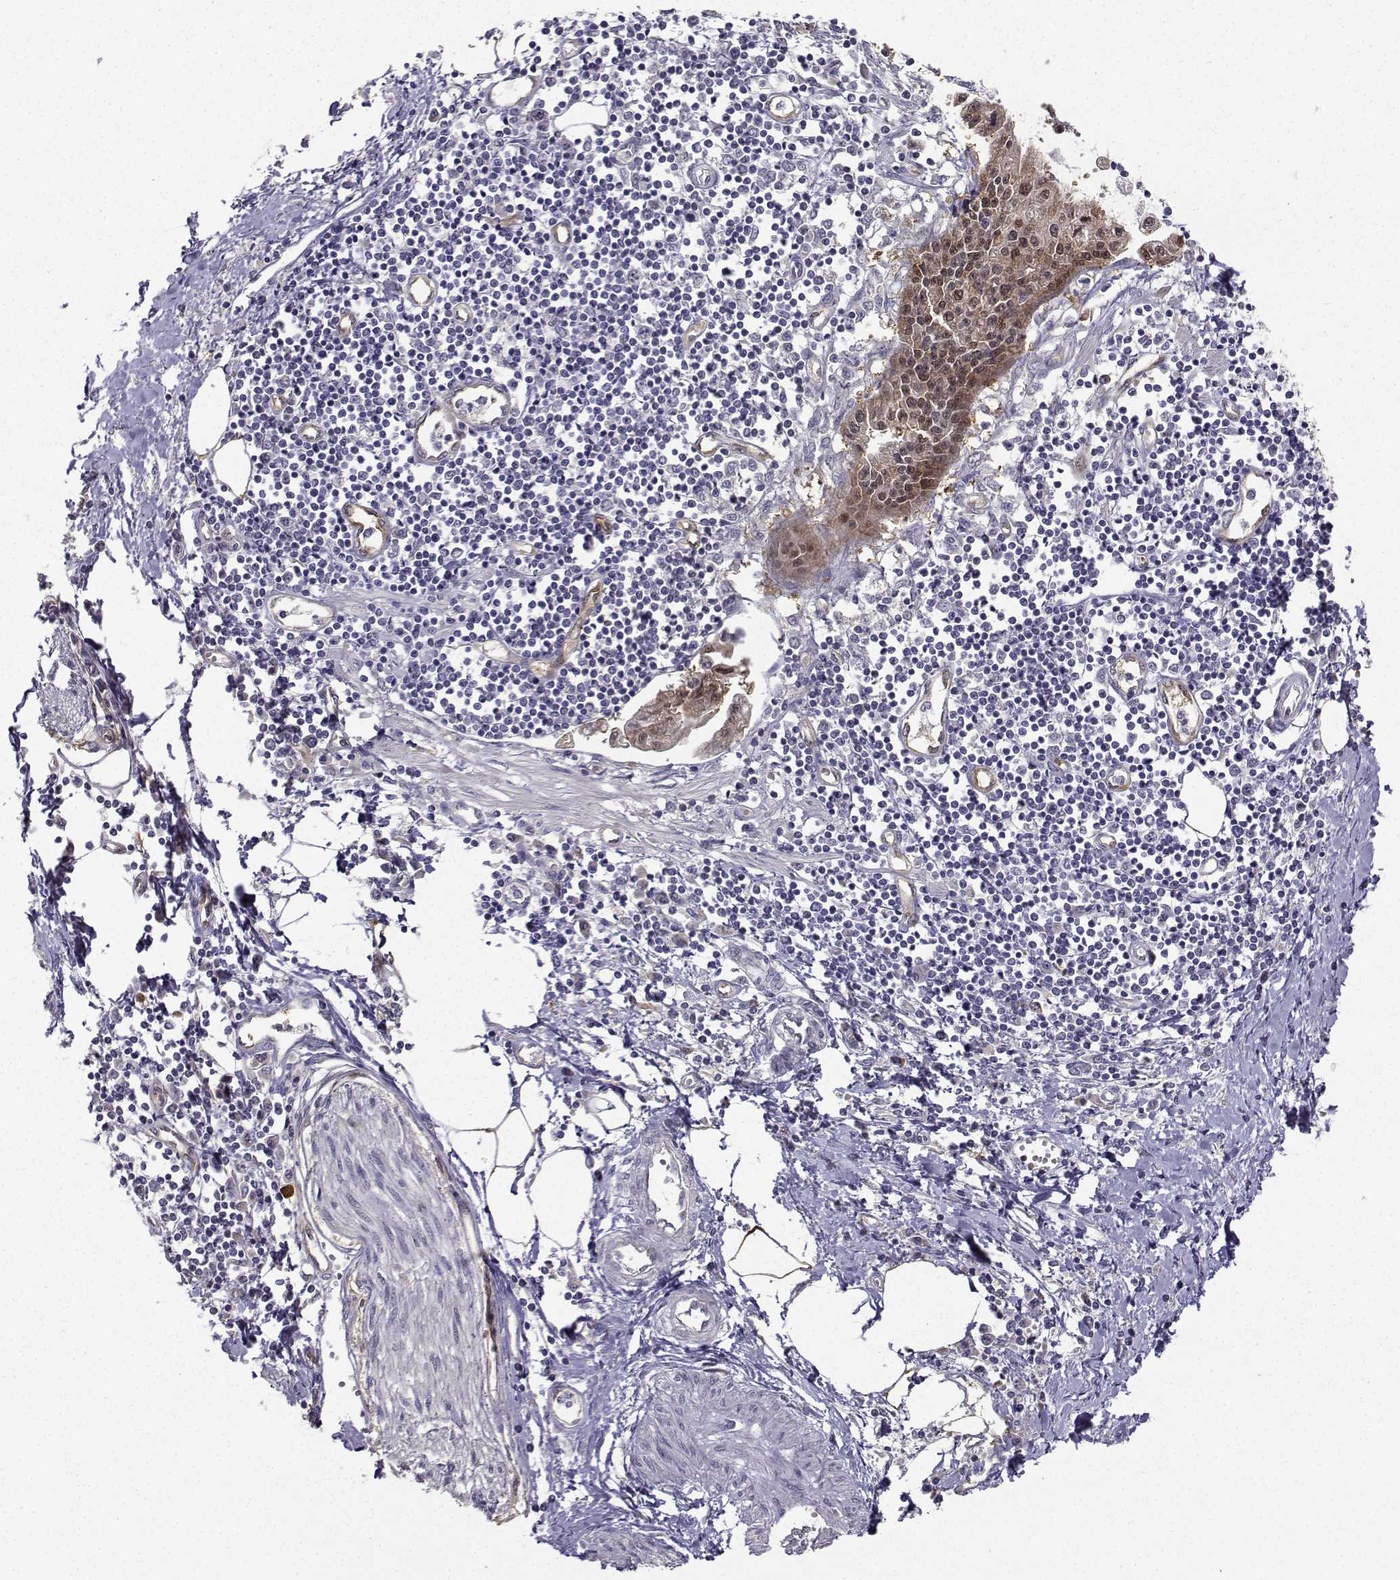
{"staining": {"intensity": "moderate", "quantity": "<25%", "location": "cytoplasmic/membranous"}, "tissue": "pancreatic cancer", "cell_type": "Tumor cells", "image_type": "cancer", "snomed": [{"axis": "morphology", "description": "Adenocarcinoma, NOS"}, {"axis": "topography", "description": "Pancreas"}], "caption": "High-power microscopy captured an immunohistochemistry micrograph of pancreatic cancer (adenocarcinoma), revealing moderate cytoplasmic/membranous expression in approximately <25% of tumor cells.", "gene": "NQO1", "patient": {"sex": "male", "age": 60}}